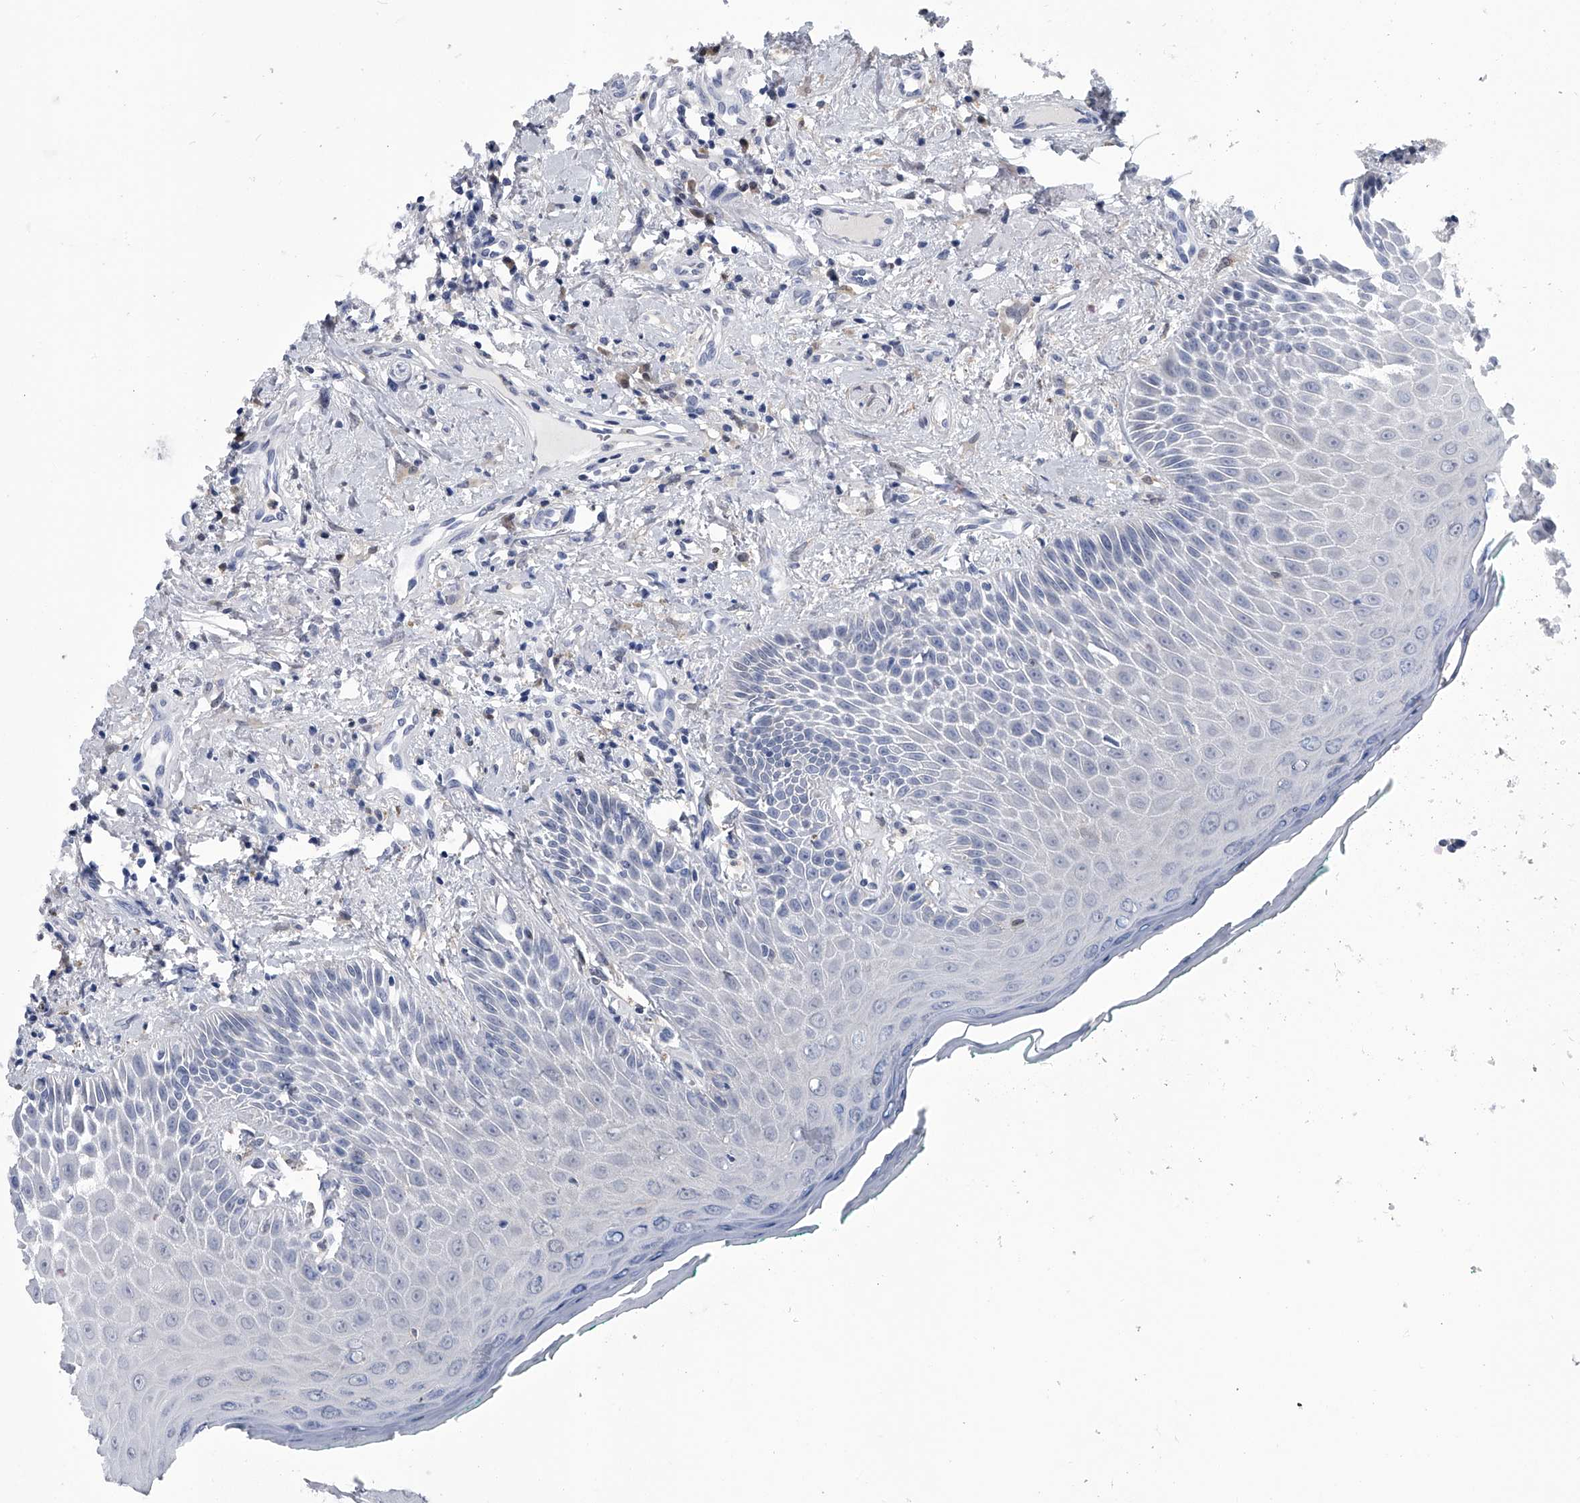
{"staining": {"intensity": "negative", "quantity": "none", "location": "none"}, "tissue": "oral mucosa", "cell_type": "Squamous epithelial cells", "image_type": "normal", "snomed": [{"axis": "morphology", "description": "Normal tissue, NOS"}, {"axis": "topography", "description": "Oral tissue"}], "caption": "Immunohistochemistry micrograph of benign oral mucosa stained for a protein (brown), which demonstrates no expression in squamous epithelial cells. The staining was performed using DAB (3,3'-diaminobenzidine) to visualize the protein expression in brown, while the nuclei were stained in blue with hematoxylin (Magnification: 20x).", "gene": "PDXK", "patient": {"sex": "female", "age": 70}}